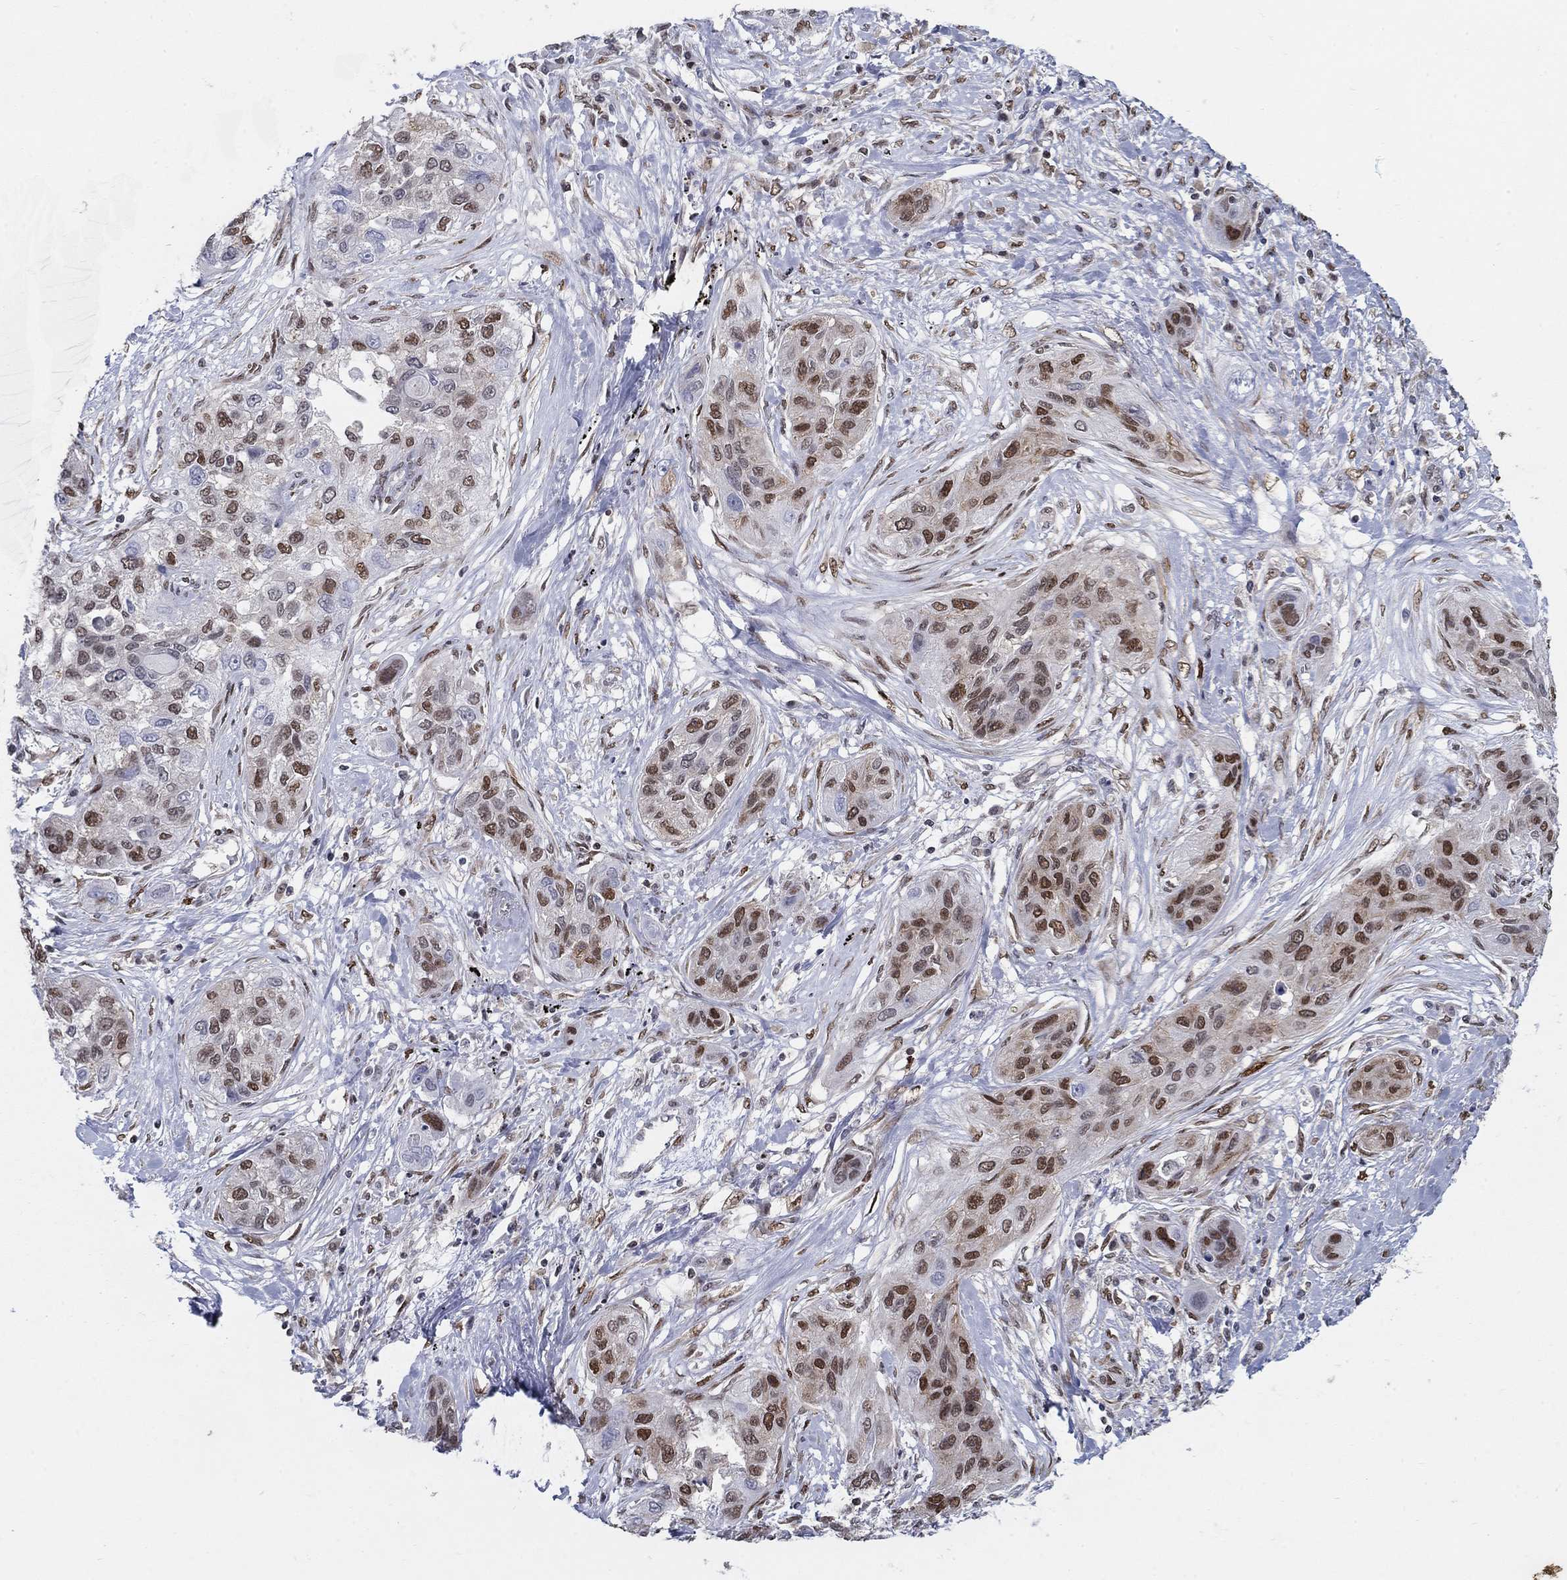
{"staining": {"intensity": "strong", "quantity": "25%-75%", "location": "nuclear"}, "tissue": "lung cancer", "cell_type": "Tumor cells", "image_type": "cancer", "snomed": [{"axis": "morphology", "description": "Squamous cell carcinoma, NOS"}, {"axis": "topography", "description": "Lung"}], "caption": "DAB immunohistochemical staining of human lung squamous cell carcinoma demonstrates strong nuclear protein positivity in about 25%-75% of tumor cells.", "gene": "CENPE", "patient": {"sex": "female", "age": 70}}